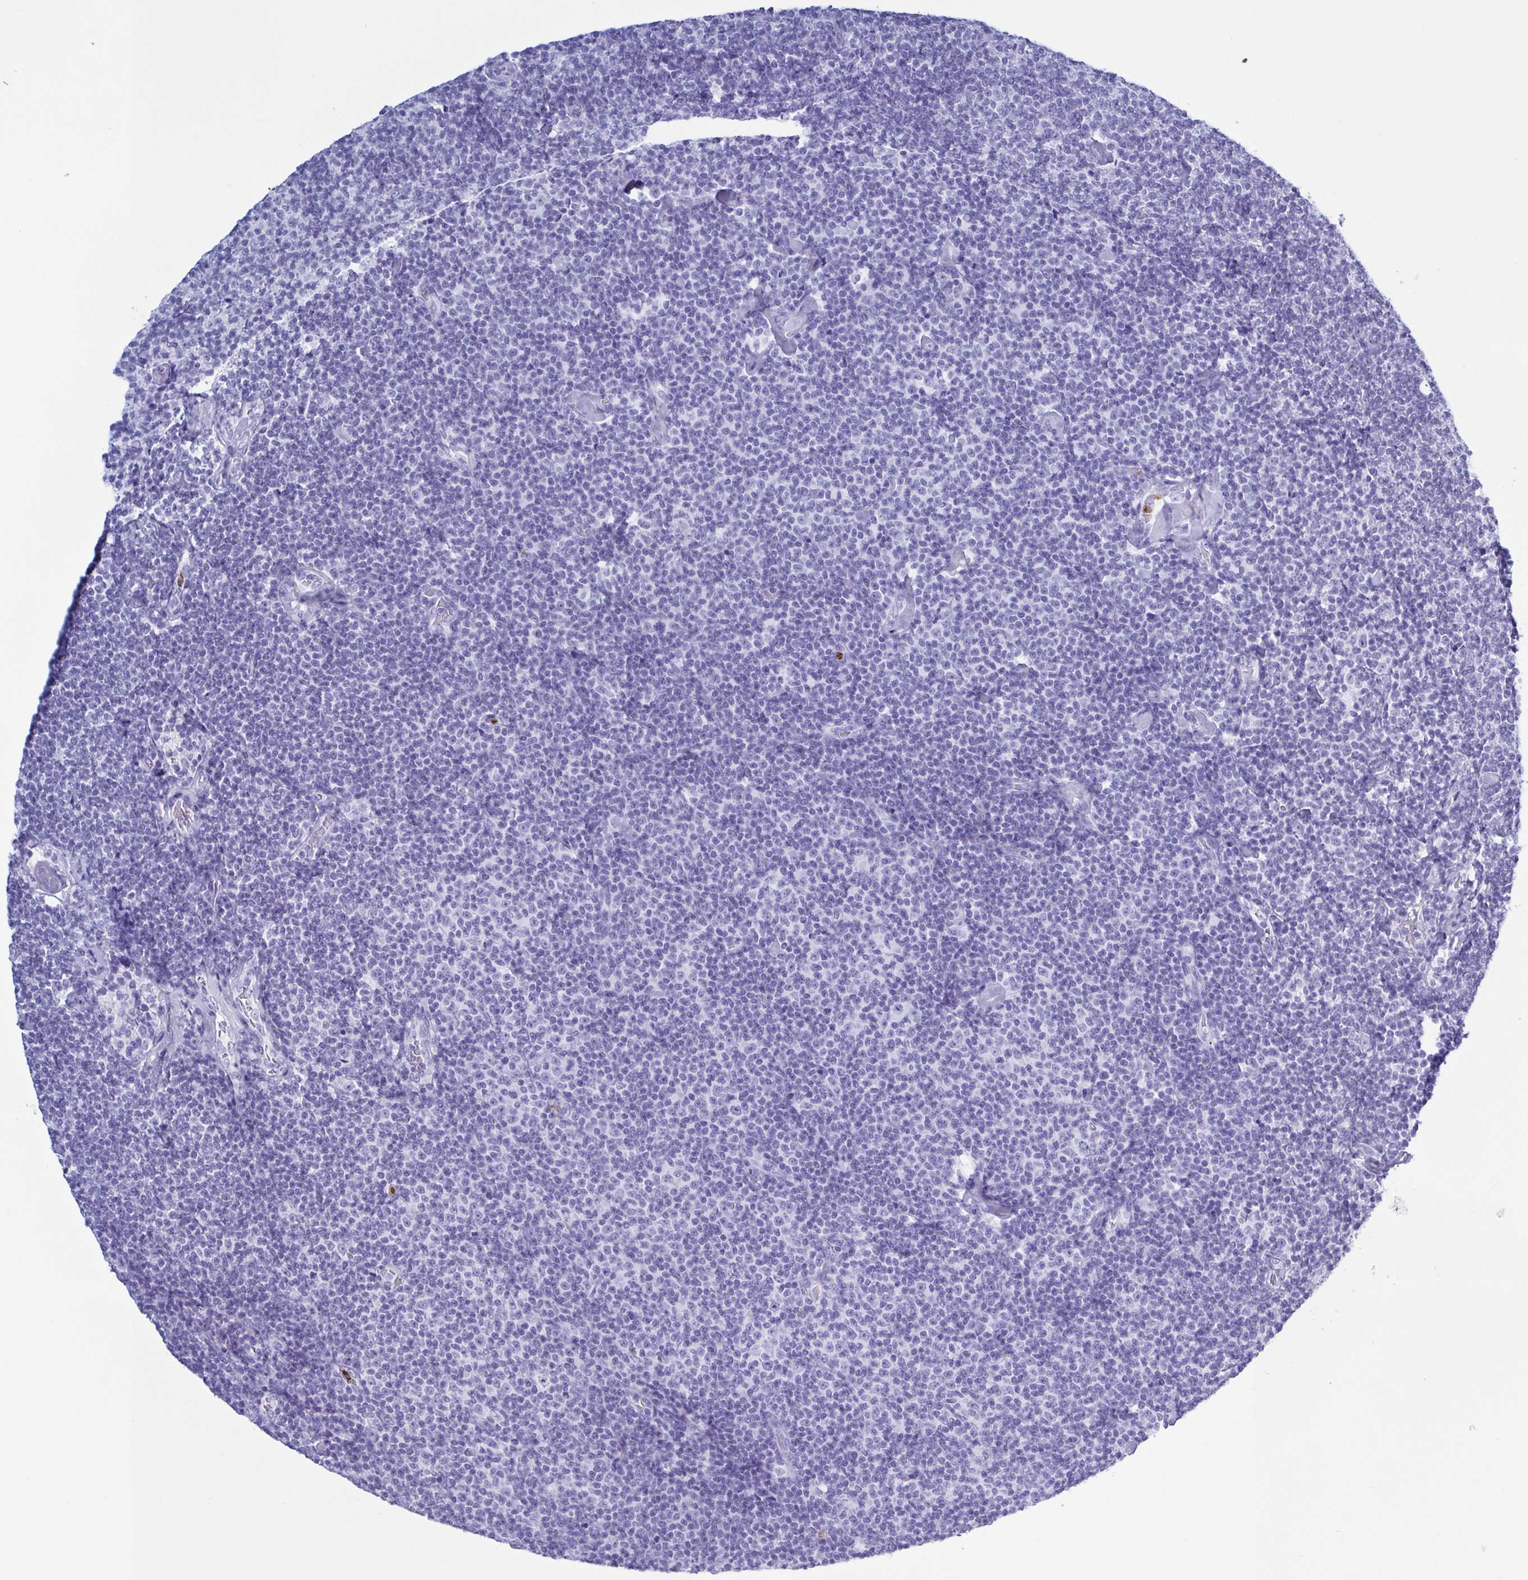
{"staining": {"intensity": "negative", "quantity": "none", "location": "none"}, "tissue": "lymphoma", "cell_type": "Tumor cells", "image_type": "cancer", "snomed": [{"axis": "morphology", "description": "Malignant lymphoma, non-Hodgkin's type, Low grade"}, {"axis": "topography", "description": "Lymph node"}], "caption": "Lymphoma stained for a protein using immunohistochemistry (IHC) reveals no staining tumor cells.", "gene": "LTF", "patient": {"sex": "male", "age": 81}}